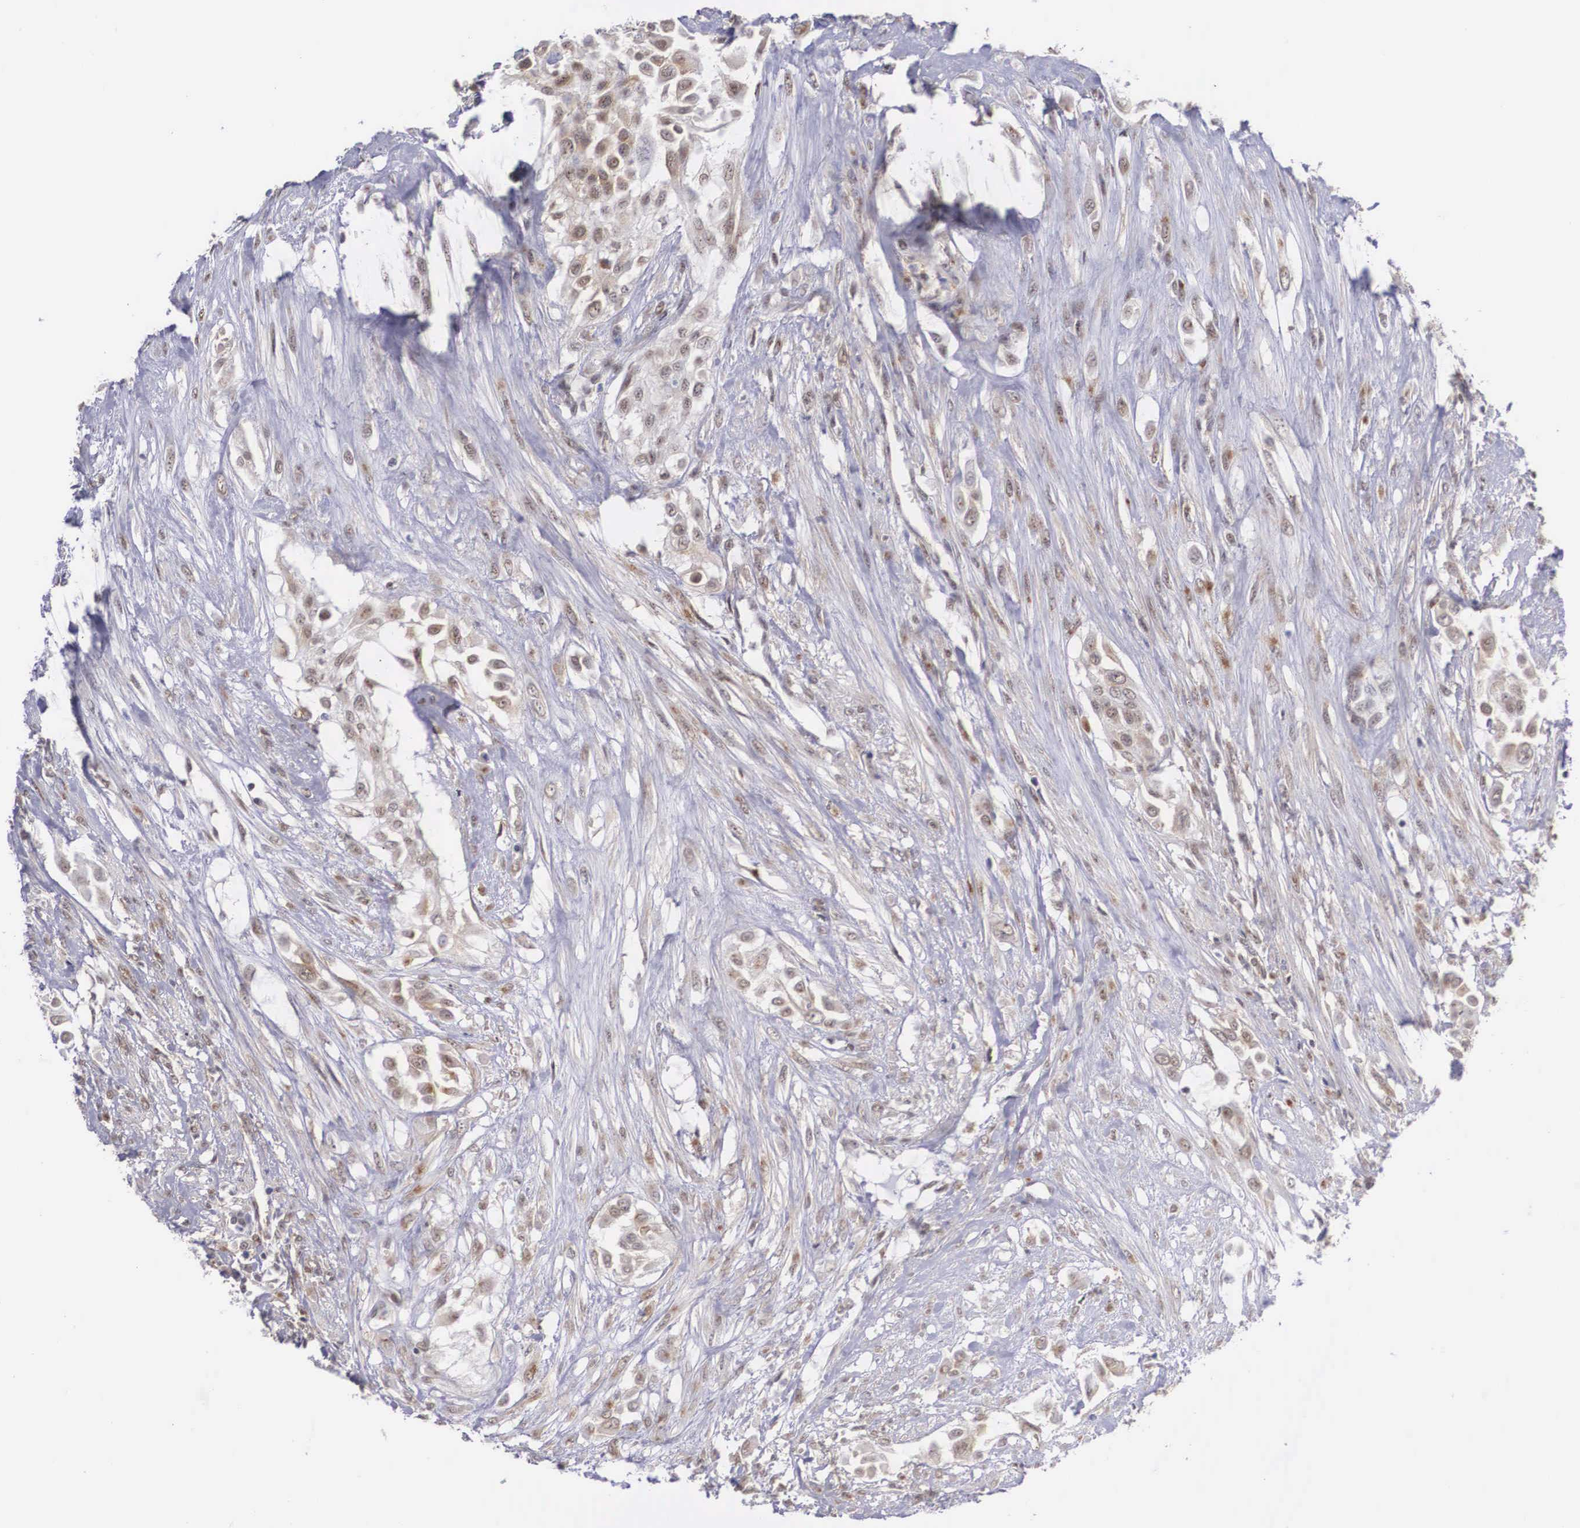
{"staining": {"intensity": "weak", "quantity": "25%-75%", "location": "cytoplasmic/membranous,nuclear"}, "tissue": "urothelial cancer", "cell_type": "Tumor cells", "image_type": "cancer", "snomed": [{"axis": "morphology", "description": "Urothelial carcinoma, High grade"}, {"axis": "topography", "description": "Urinary bladder"}], "caption": "A micrograph of high-grade urothelial carcinoma stained for a protein exhibits weak cytoplasmic/membranous and nuclear brown staining in tumor cells.", "gene": "NR4A2", "patient": {"sex": "male", "age": 57}}